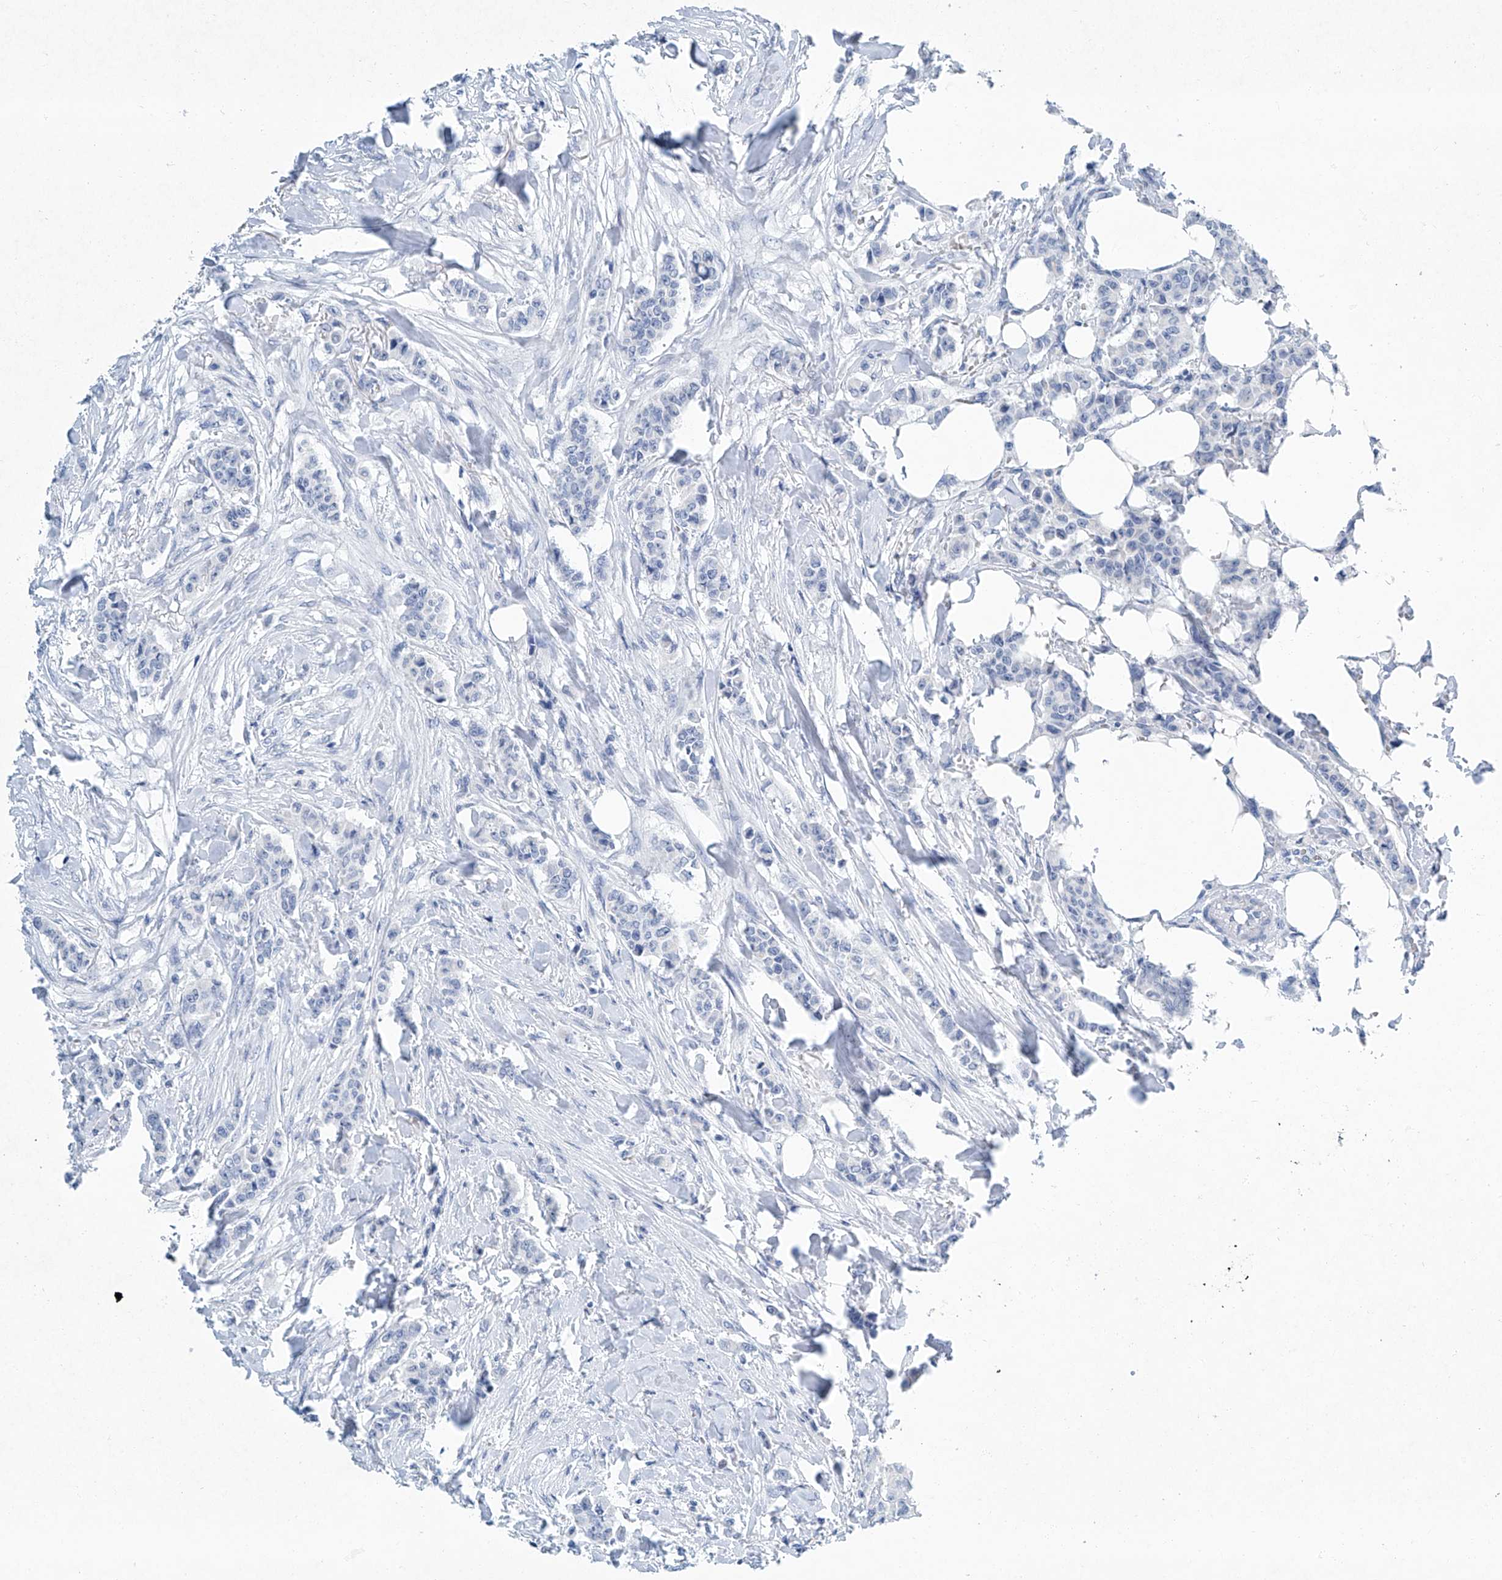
{"staining": {"intensity": "negative", "quantity": "none", "location": "none"}, "tissue": "breast cancer", "cell_type": "Tumor cells", "image_type": "cancer", "snomed": [{"axis": "morphology", "description": "Duct carcinoma"}, {"axis": "topography", "description": "Breast"}], "caption": "Immunohistochemical staining of breast cancer (intraductal carcinoma) displays no significant expression in tumor cells.", "gene": "CYP2A7", "patient": {"sex": "female", "age": 40}}